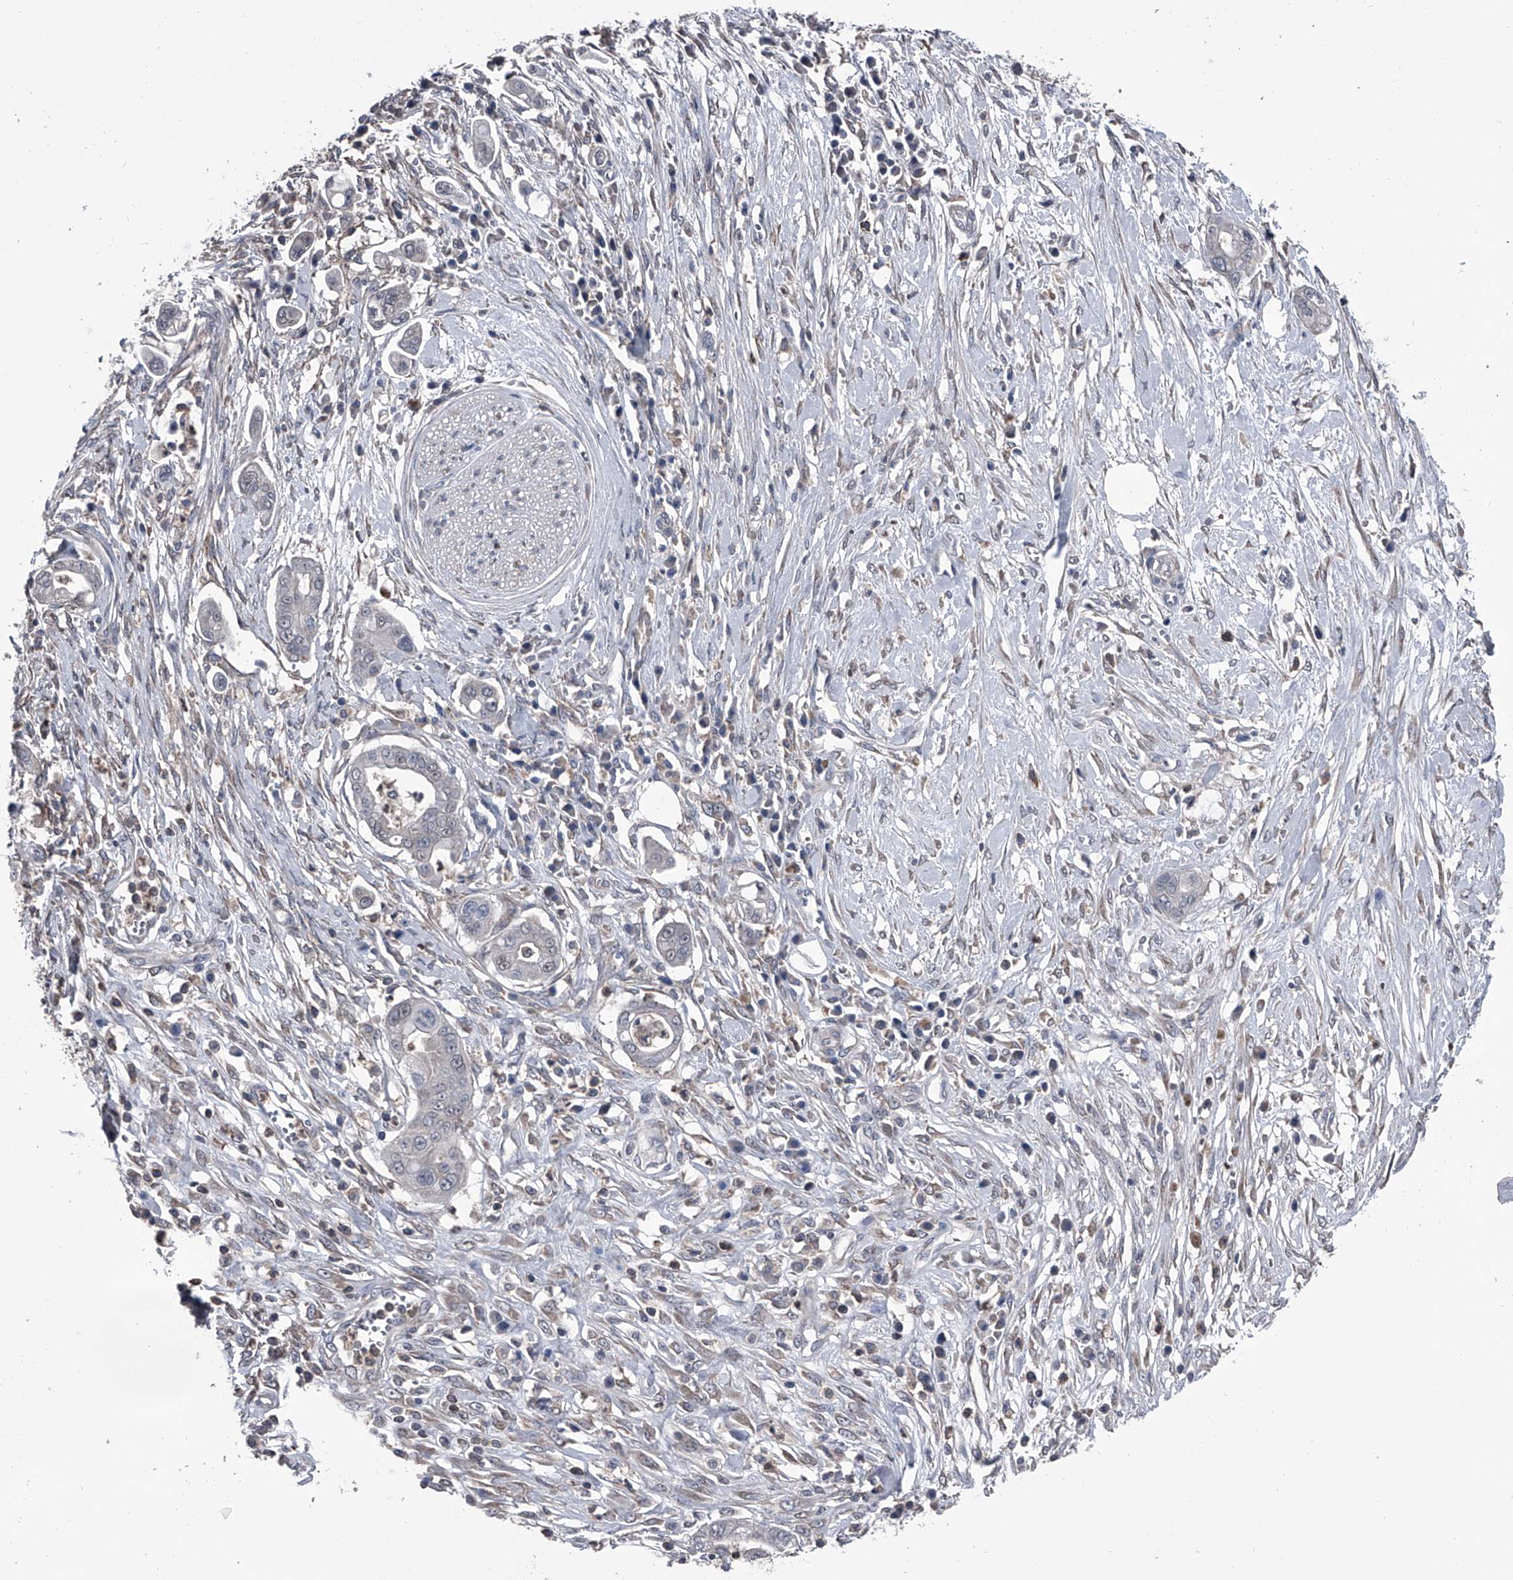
{"staining": {"intensity": "negative", "quantity": "none", "location": "none"}, "tissue": "pancreatic cancer", "cell_type": "Tumor cells", "image_type": "cancer", "snomed": [{"axis": "morphology", "description": "Adenocarcinoma, NOS"}, {"axis": "topography", "description": "Pancreas"}], "caption": "Protein analysis of pancreatic adenocarcinoma displays no significant staining in tumor cells.", "gene": "PIP5K1A", "patient": {"sex": "male", "age": 68}}